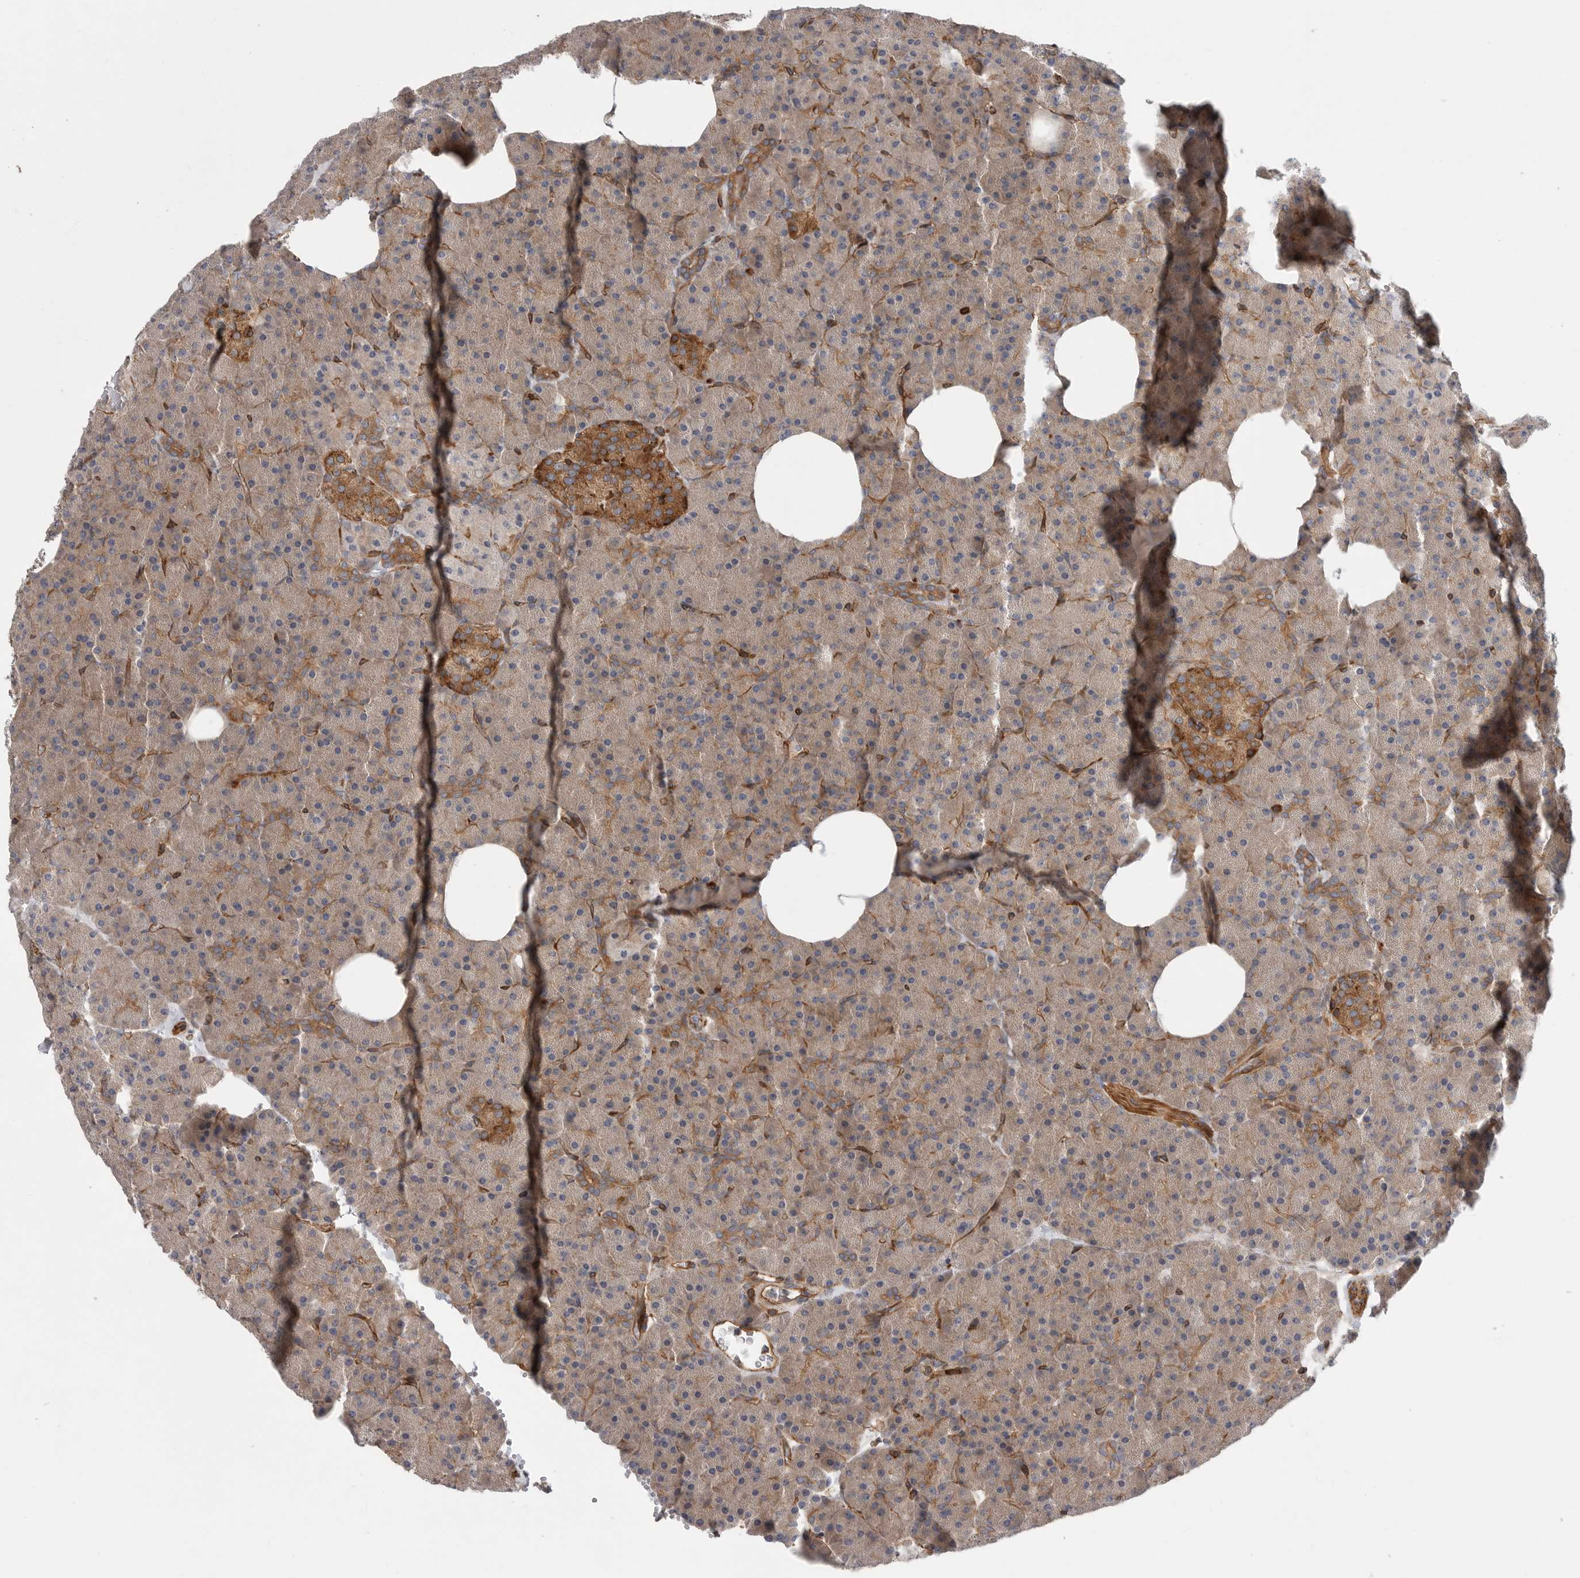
{"staining": {"intensity": "moderate", "quantity": "25%-75%", "location": "cytoplasmic/membranous"}, "tissue": "pancreas", "cell_type": "Exocrine glandular cells", "image_type": "normal", "snomed": [{"axis": "morphology", "description": "Normal tissue, NOS"}, {"axis": "morphology", "description": "Carcinoid, malignant, NOS"}, {"axis": "topography", "description": "Pancreas"}], "caption": "Protein expression by IHC reveals moderate cytoplasmic/membranous positivity in about 25%-75% of exocrine glandular cells in normal pancreas.", "gene": "PRKCH", "patient": {"sex": "female", "age": 35}}